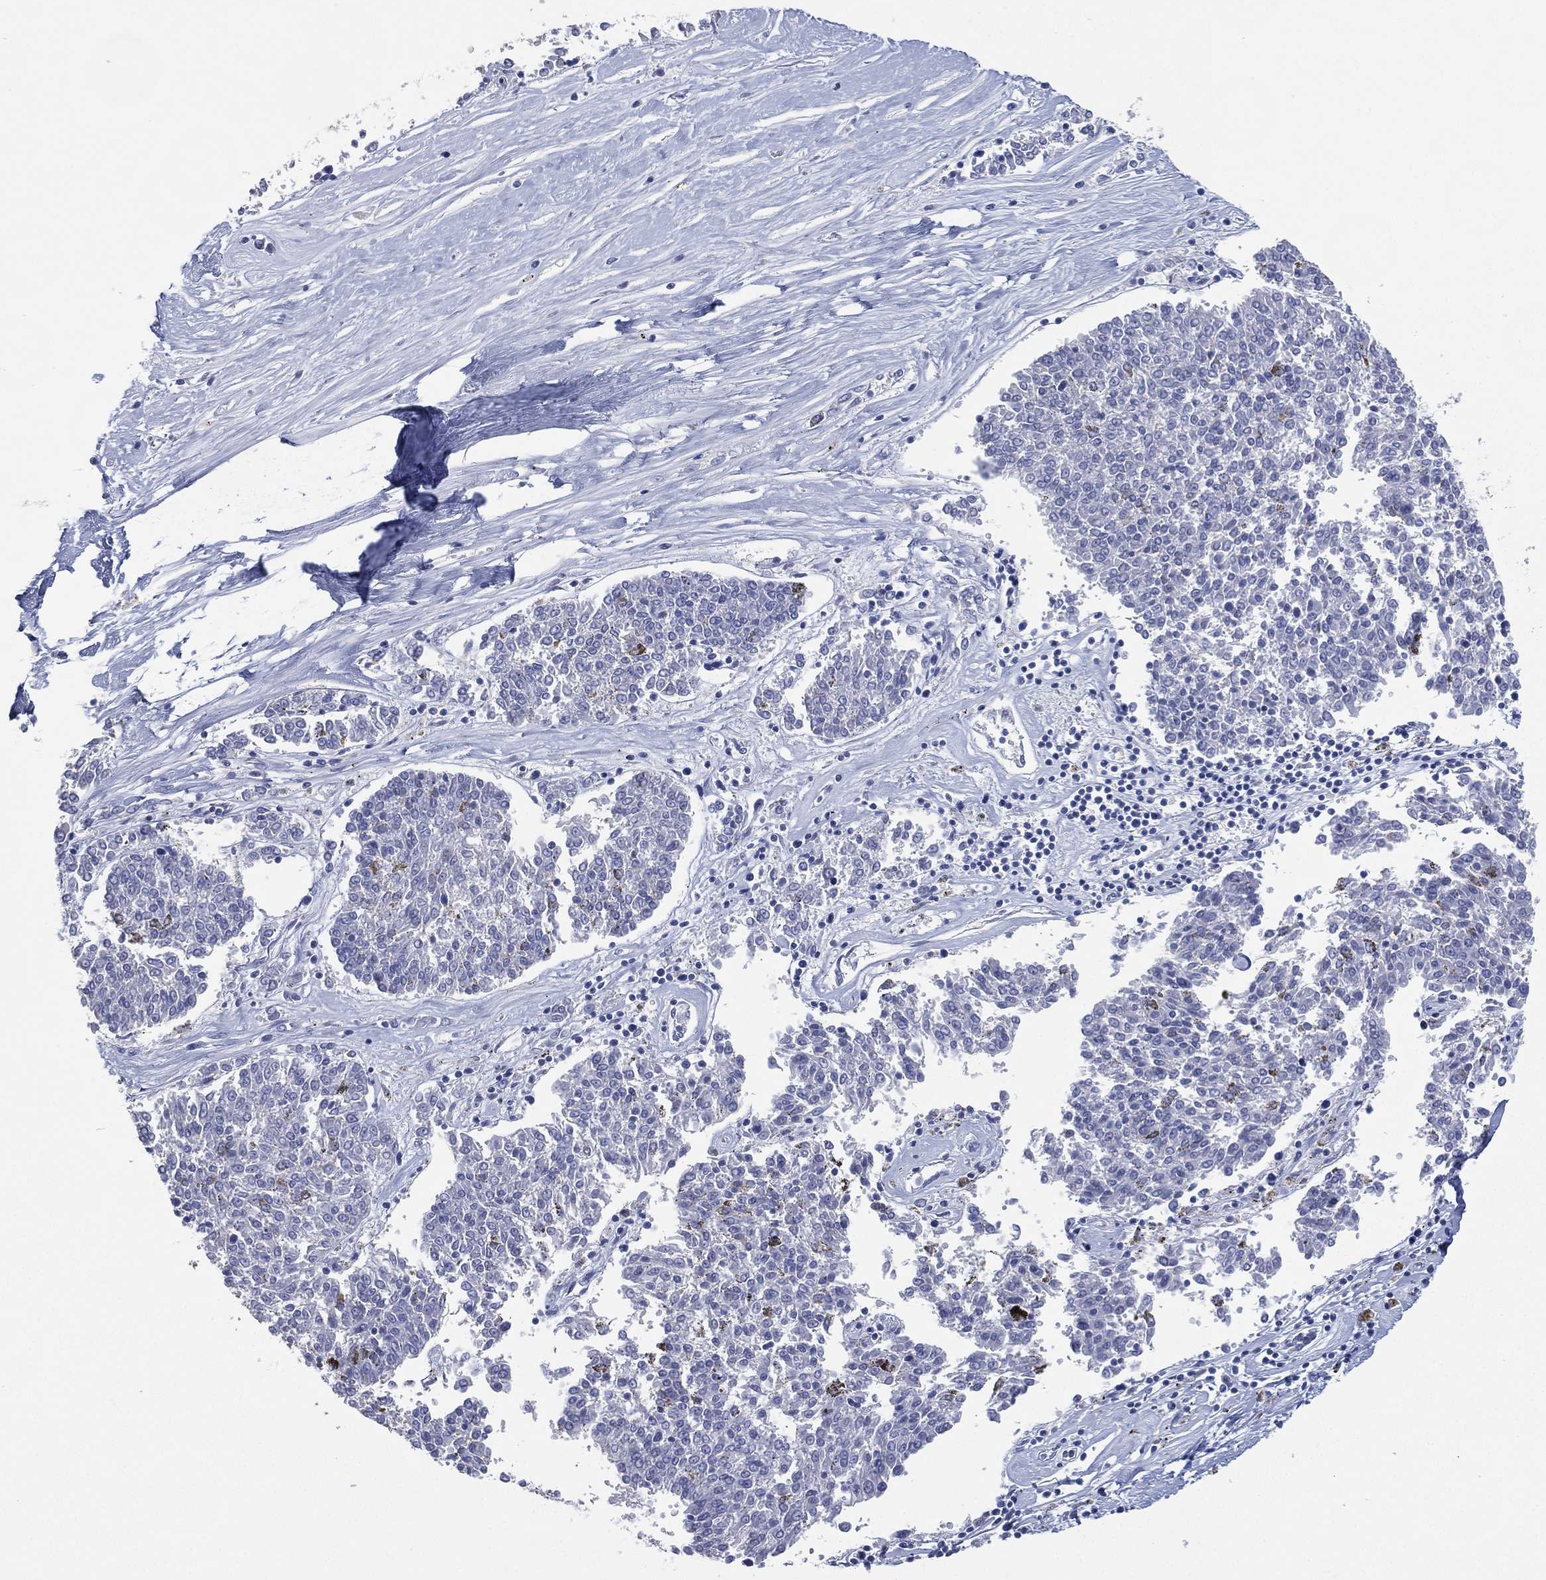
{"staining": {"intensity": "negative", "quantity": "none", "location": "none"}, "tissue": "melanoma", "cell_type": "Tumor cells", "image_type": "cancer", "snomed": [{"axis": "morphology", "description": "Malignant melanoma, NOS"}, {"axis": "topography", "description": "Skin"}], "caption": "The photomicrograph shows no significant positivity in tumor cells of malignant melanoma.", "gene": "FMO1", "patient": {"sex": "female", "age": 72}}